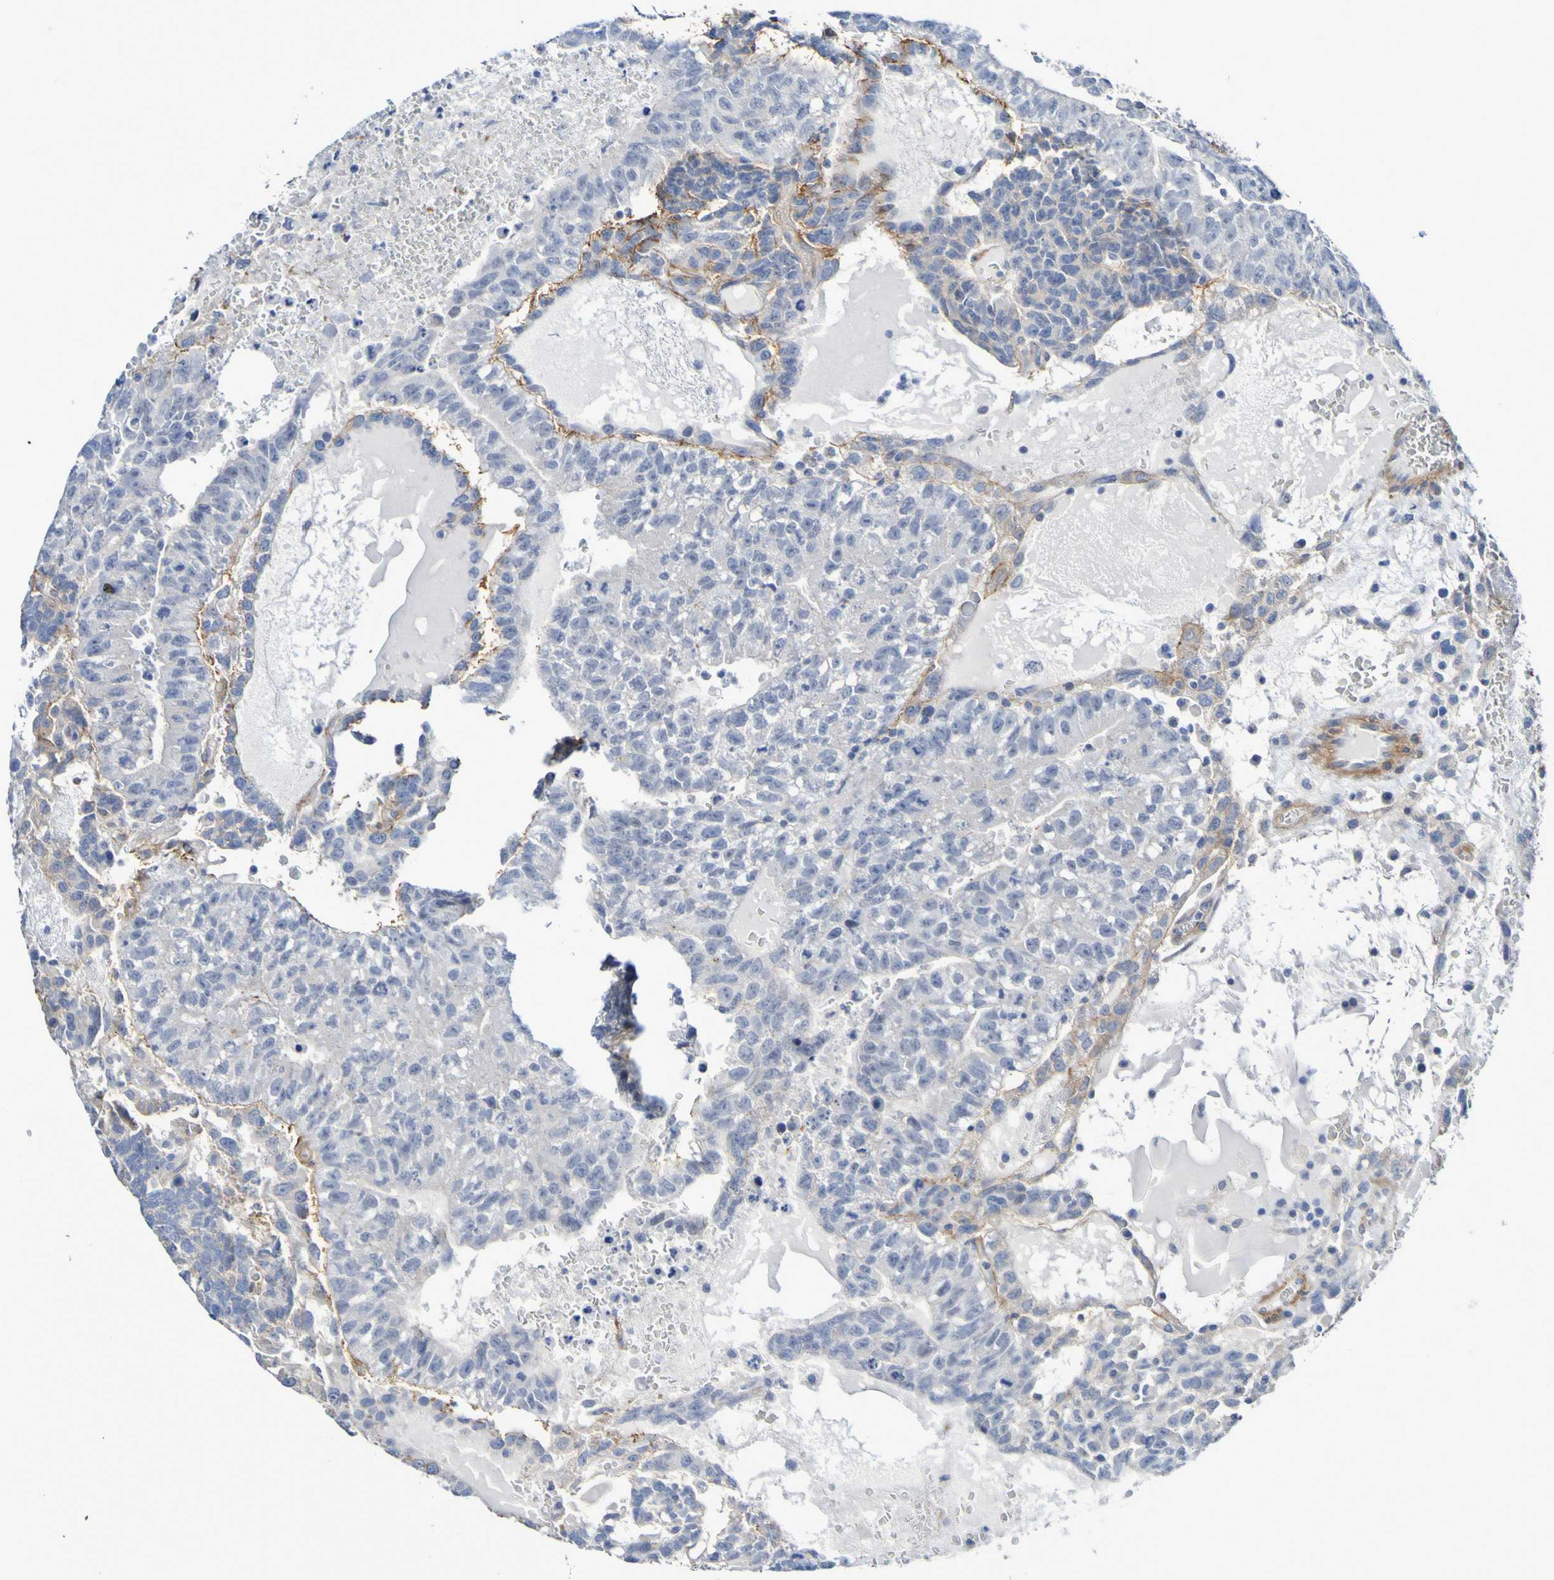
{"staining": {"intensity": "moderate", "quantity": "<25%", "location": "cytoplasmic/membranous"}, "tissue": "testis cancer", "cell_type": "Tumor cells", "image_type": "cancer", "snomed": [{"axis": "morphology", "description": "Seminoma, NOS"}, {"axis": "morphology", "description": "Carcinoma, Embryonal, NOS"}, {"axis": "topography", "description": "Testis"}], "caption": "Human embryonal carcinoma (testis) stained for a protein (brown) displays moderate cytoplasmic/membranous positive expression in about <25% of tumor cells.", "gene": "LPP", "patient": {"sex": "male", "age": 52}}